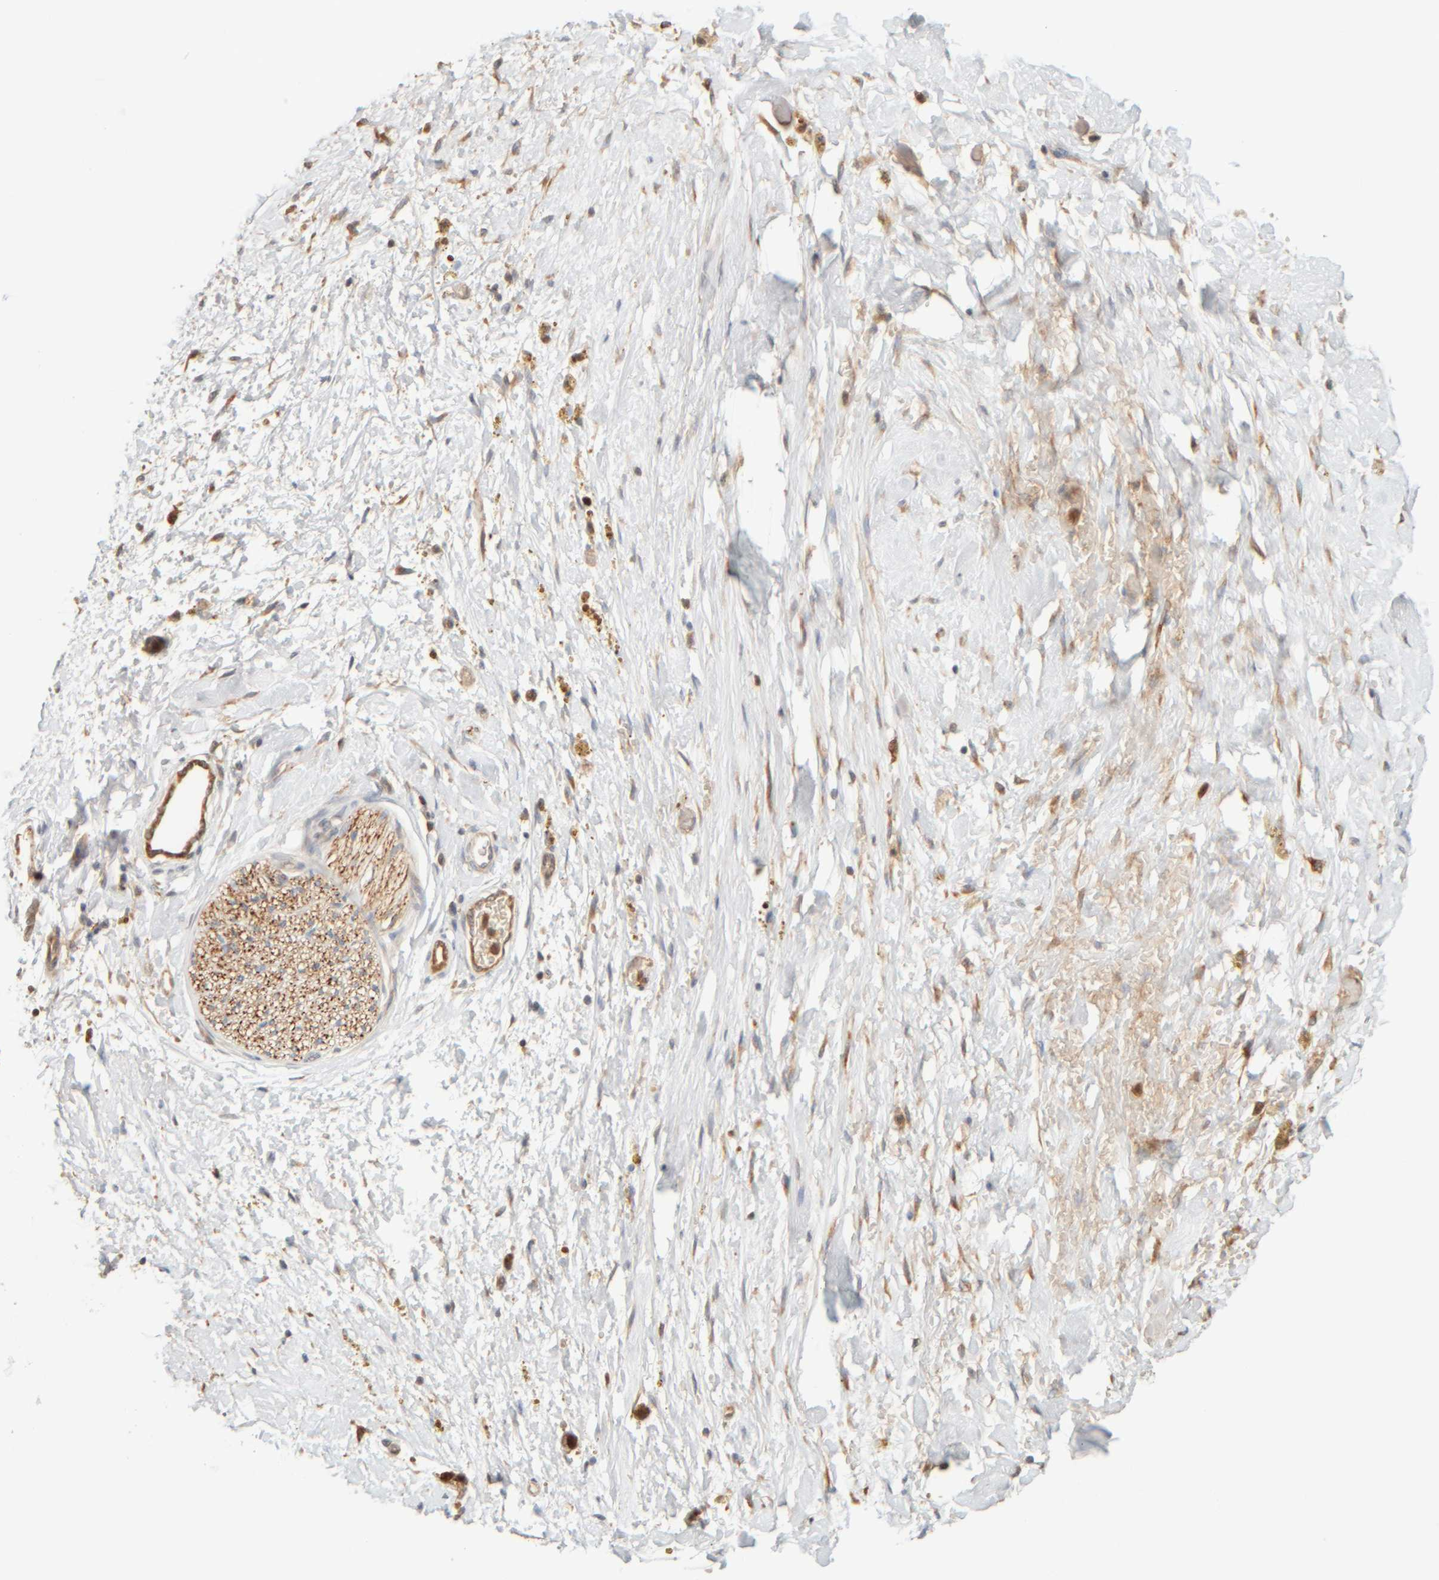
{"staining": {"intensity": "negative", "quantity": "none", "location": "none"}, "tissue": "adipose tissue", "cell_type": "Adipocytes", "image_type": "normal", "snomed": [{"axis": "morphology", "description": "Normal tissue, NOS"}, {"axis": "topography", "description": "Kidney"}, {"axis": "topography", "description": "Peripheral nerve tissue"}], "caption": "Immunohistochemical staining of normal adipose tissue demonstrates no significant positivity in adipocytes.", "gene": "AARSD1", "patient": {"sex": "male", "age": 7}}